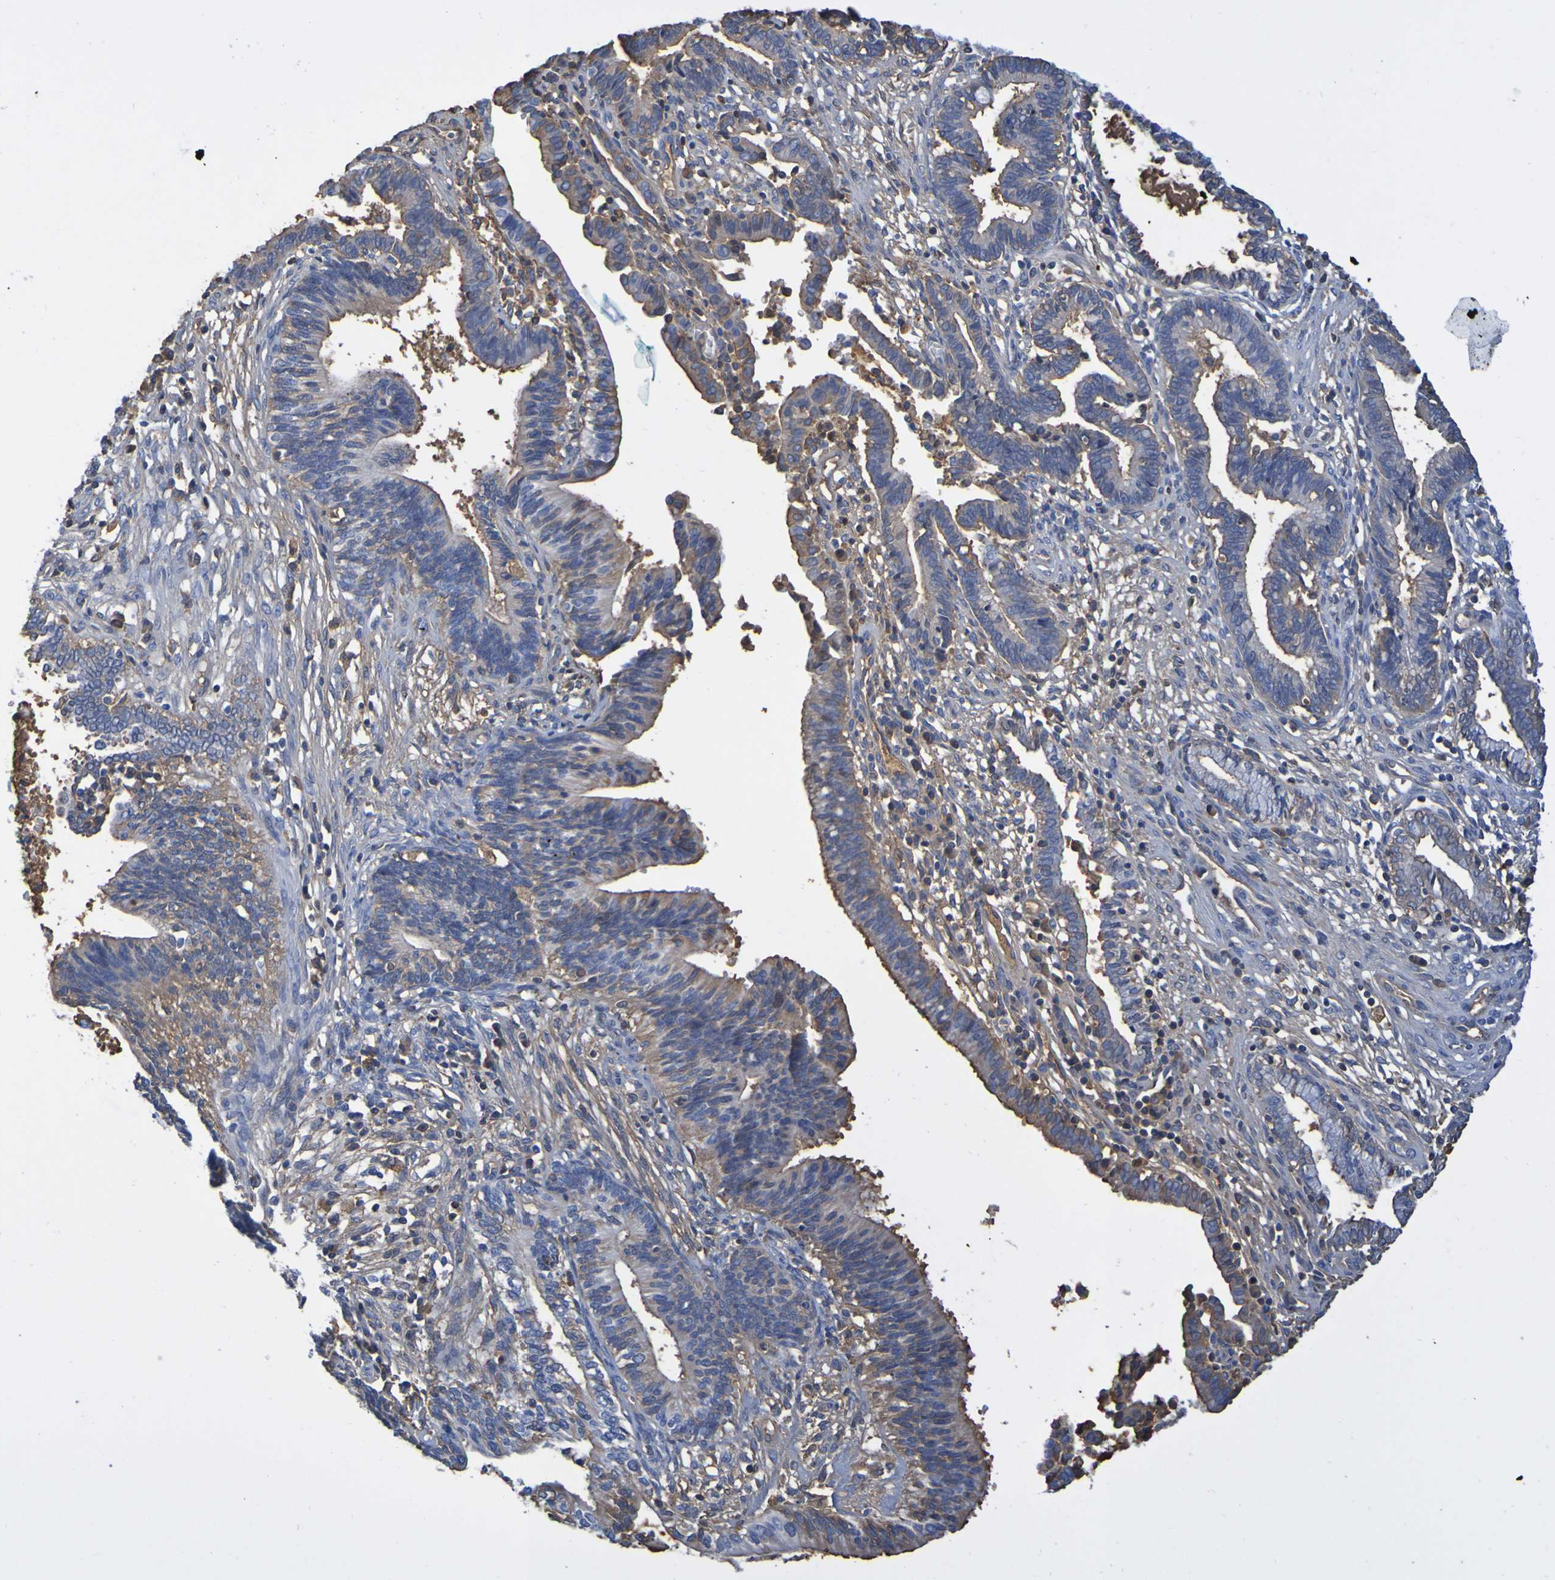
{"staining": {"intensity": "moderate", "quantity": "25%-75%", "location": "cytoplasmic/membranous"}, "tissue": "cervical cancer", "cell_type": "Tumor cells", "image_type": "cancer", "snomed": [{"axis": "morphology", "description": "Adenocarcinoma, NOS"}, {"axis": "topography", "description": "Cervix"}], "caption": "Approximately 25%-75% of tumor cells in human adenocarcinoma (cervical) demonstrate moderate cytoplasmic/membranous protein expression as visualized by brown immunohistochemical staining.", "gene": "GAB3", "patient": {"sex": "female", "age": 44}}